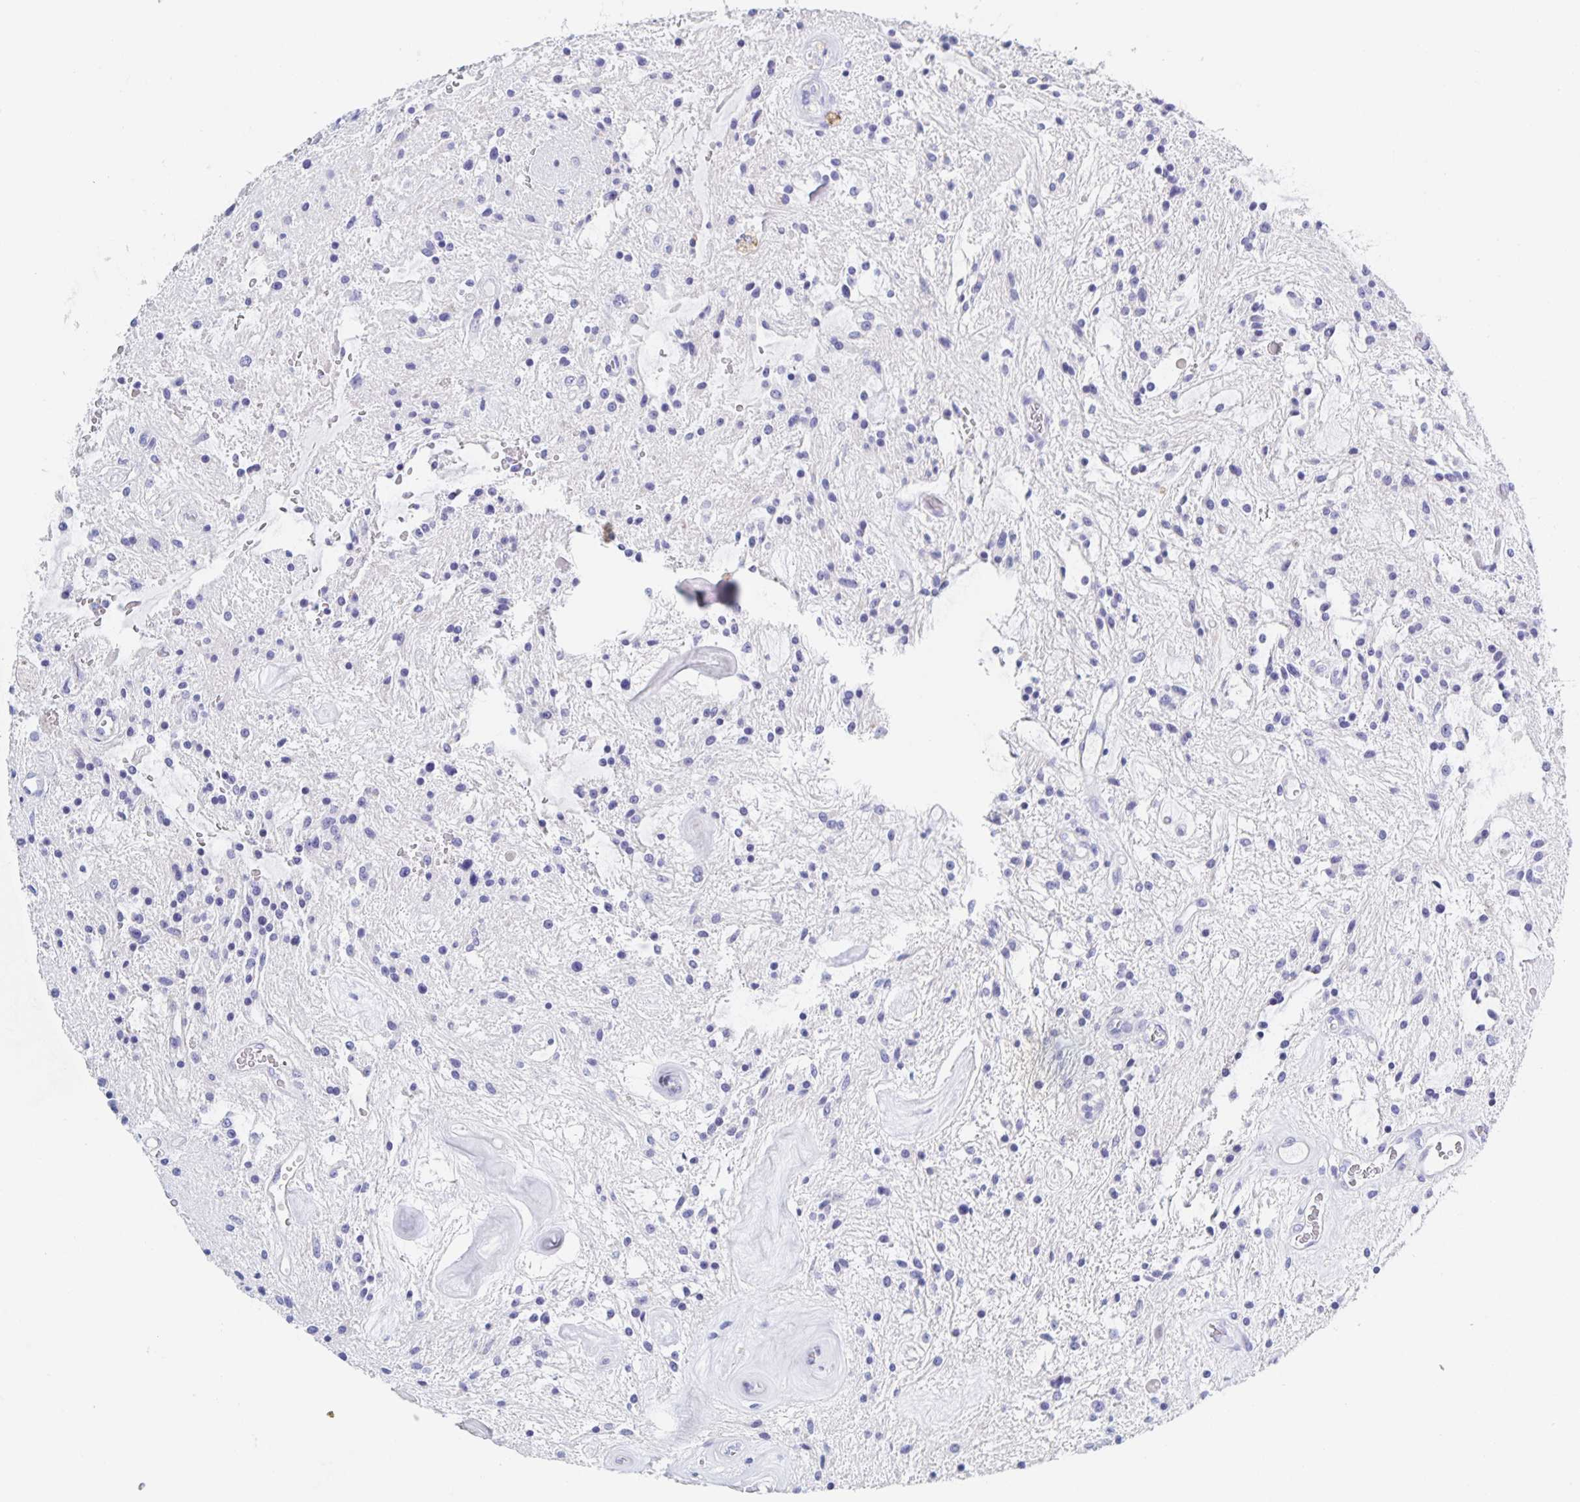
{"staining": {"intensity": "negative", "quantity": "none", "location": "none"}, "tissue": "glioma", "cell_type": "Tumor cells", "image_type": "cancer", "snomed": [{"axis": "morphology", "description": "Glioma, malignant, Low grade"}, {"axis": "topography", "description": "Cerebellum"}], "caption": "Malignant glioma (low-grade) stained for a protein using immunohistochemistry (IHC) shows no positivity tumor cells.", "gene": "DMBT1", "patient": {"sex": "female", "age": 14}}